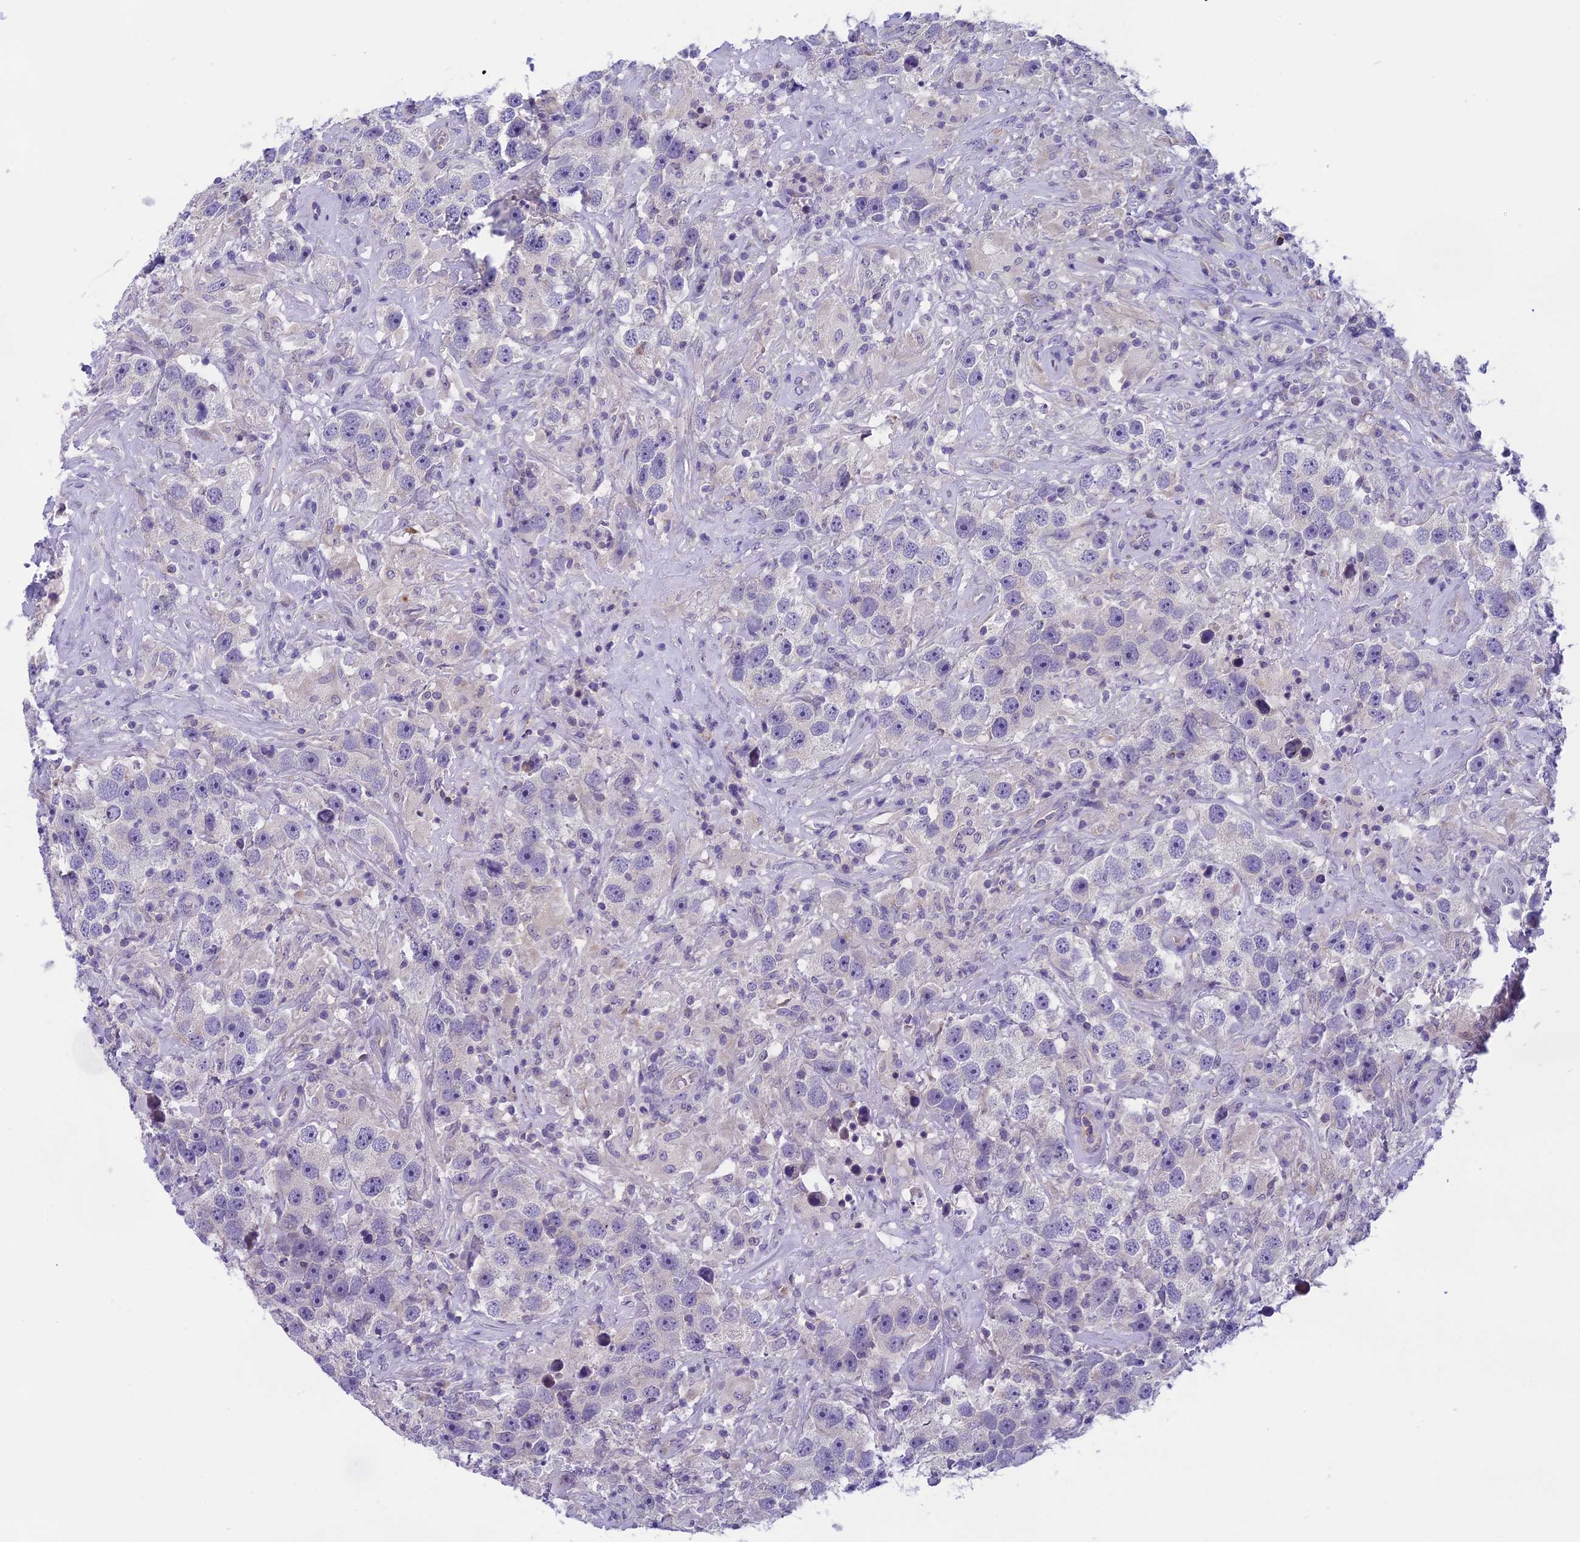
{"staining": {"intensity": "negative", "quantity": "none", "location": "none"}, "tissue": "testis cancer", "cell_type": "Tumor cells", "image_type": "cancer", "snomed": [{"axis": "morphology", "description": "Seminoma, NOS"}, {"axis": "topography", "description": "Testis"}], "caption": "An IHC histopathology image of testis cancer (seminoma) is shown. There is no staining in tumor cells of testis cancer (seminoma). (Immunohistochemistry (ihc), brightfield microscopy, high magnification).", "gene": "ARHGEF37", "patient": {"sex": "male", "age": 49}}